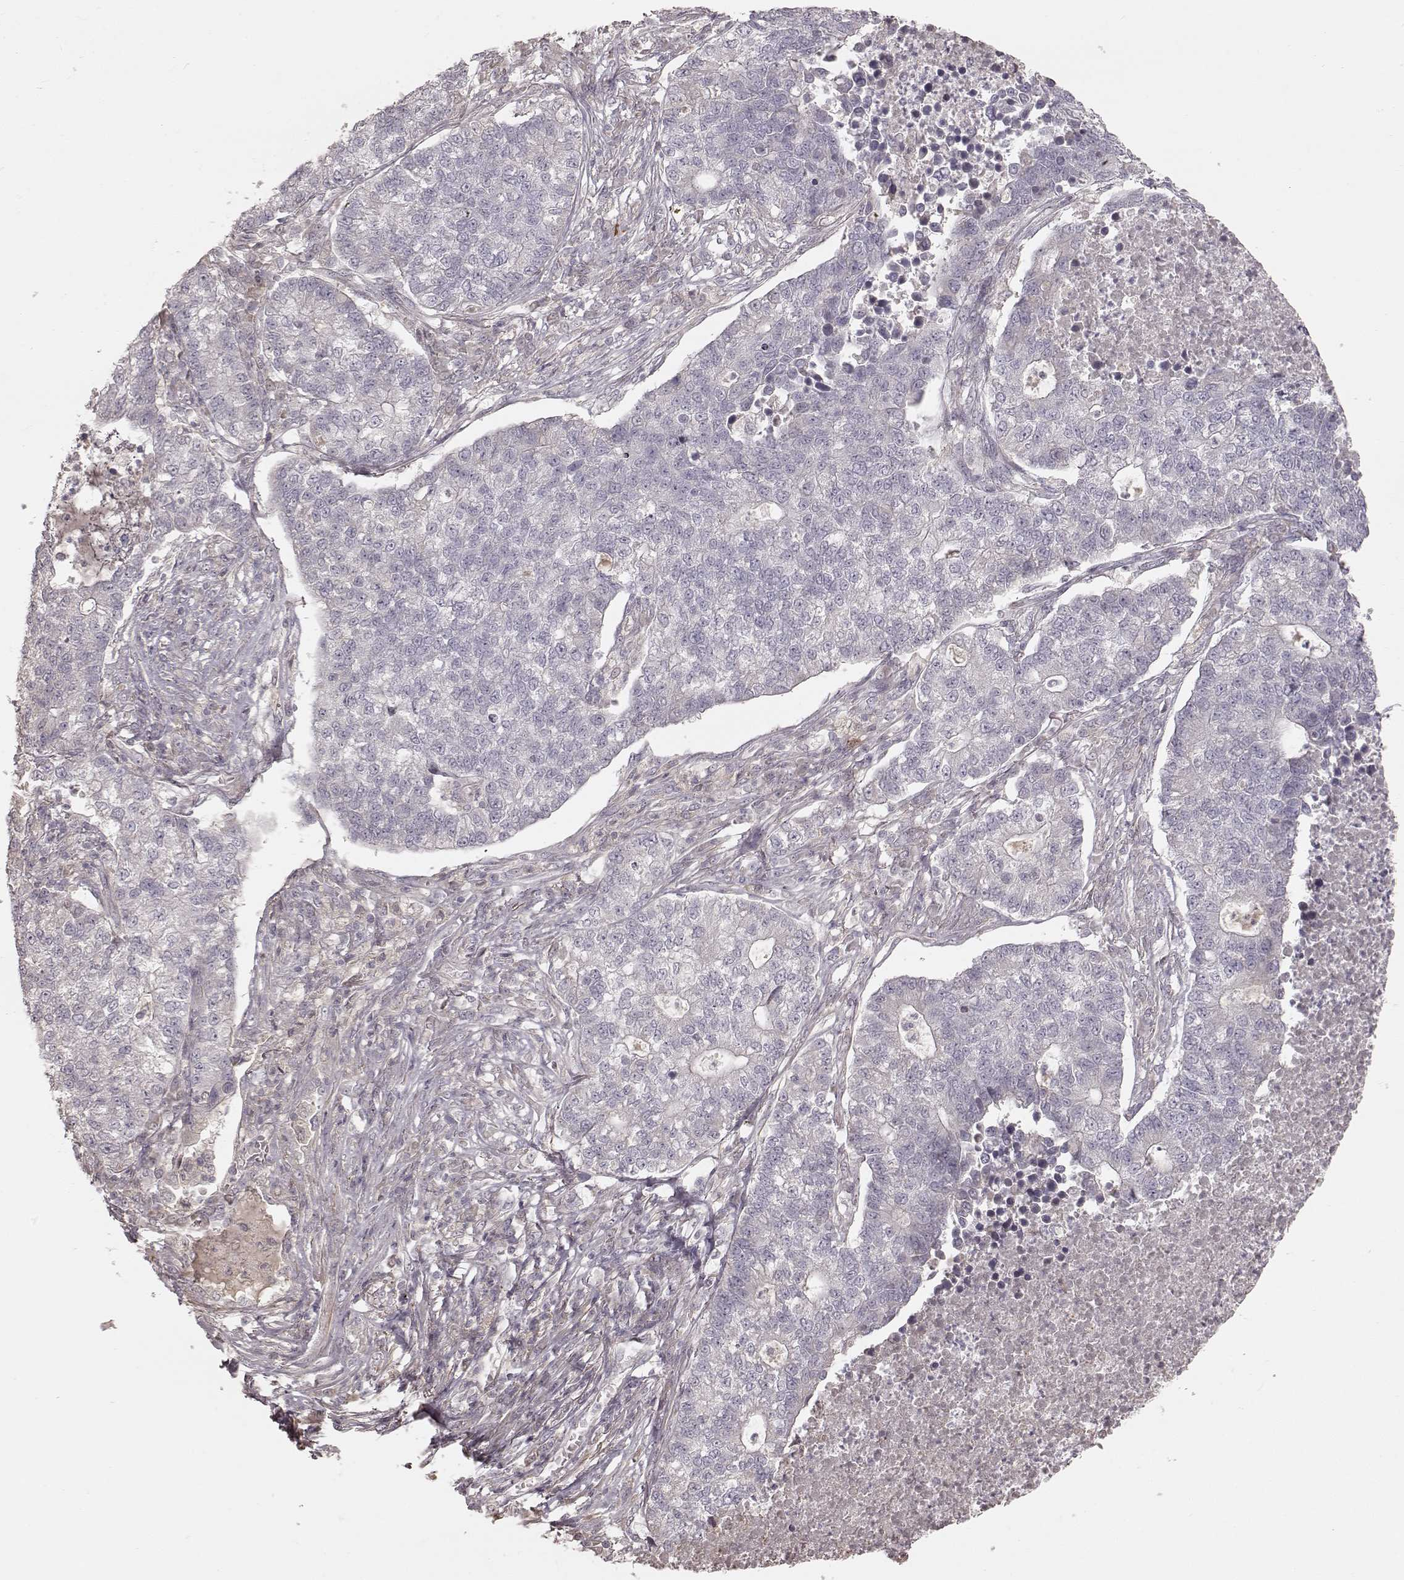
{"staining": {"intensity": "negative", "quantity": "none", "location": "none"}, "tissue": "lung cancer", "cell_type": "Tumor cells", "image_type": "cancer", "snomed": [{"axis": "morphology", "description": "Adenocarcinoma, NOS"}, {"axis": "topography", "description": "Lung"}], "caption": "A high-resolution micrograph shows immunohistochemistry staining of lung cancer, which demonstrates no significant positivity in tumor cells.", "gene": "KCNJ9", "patient": {"sex": "male", "age": 57}}